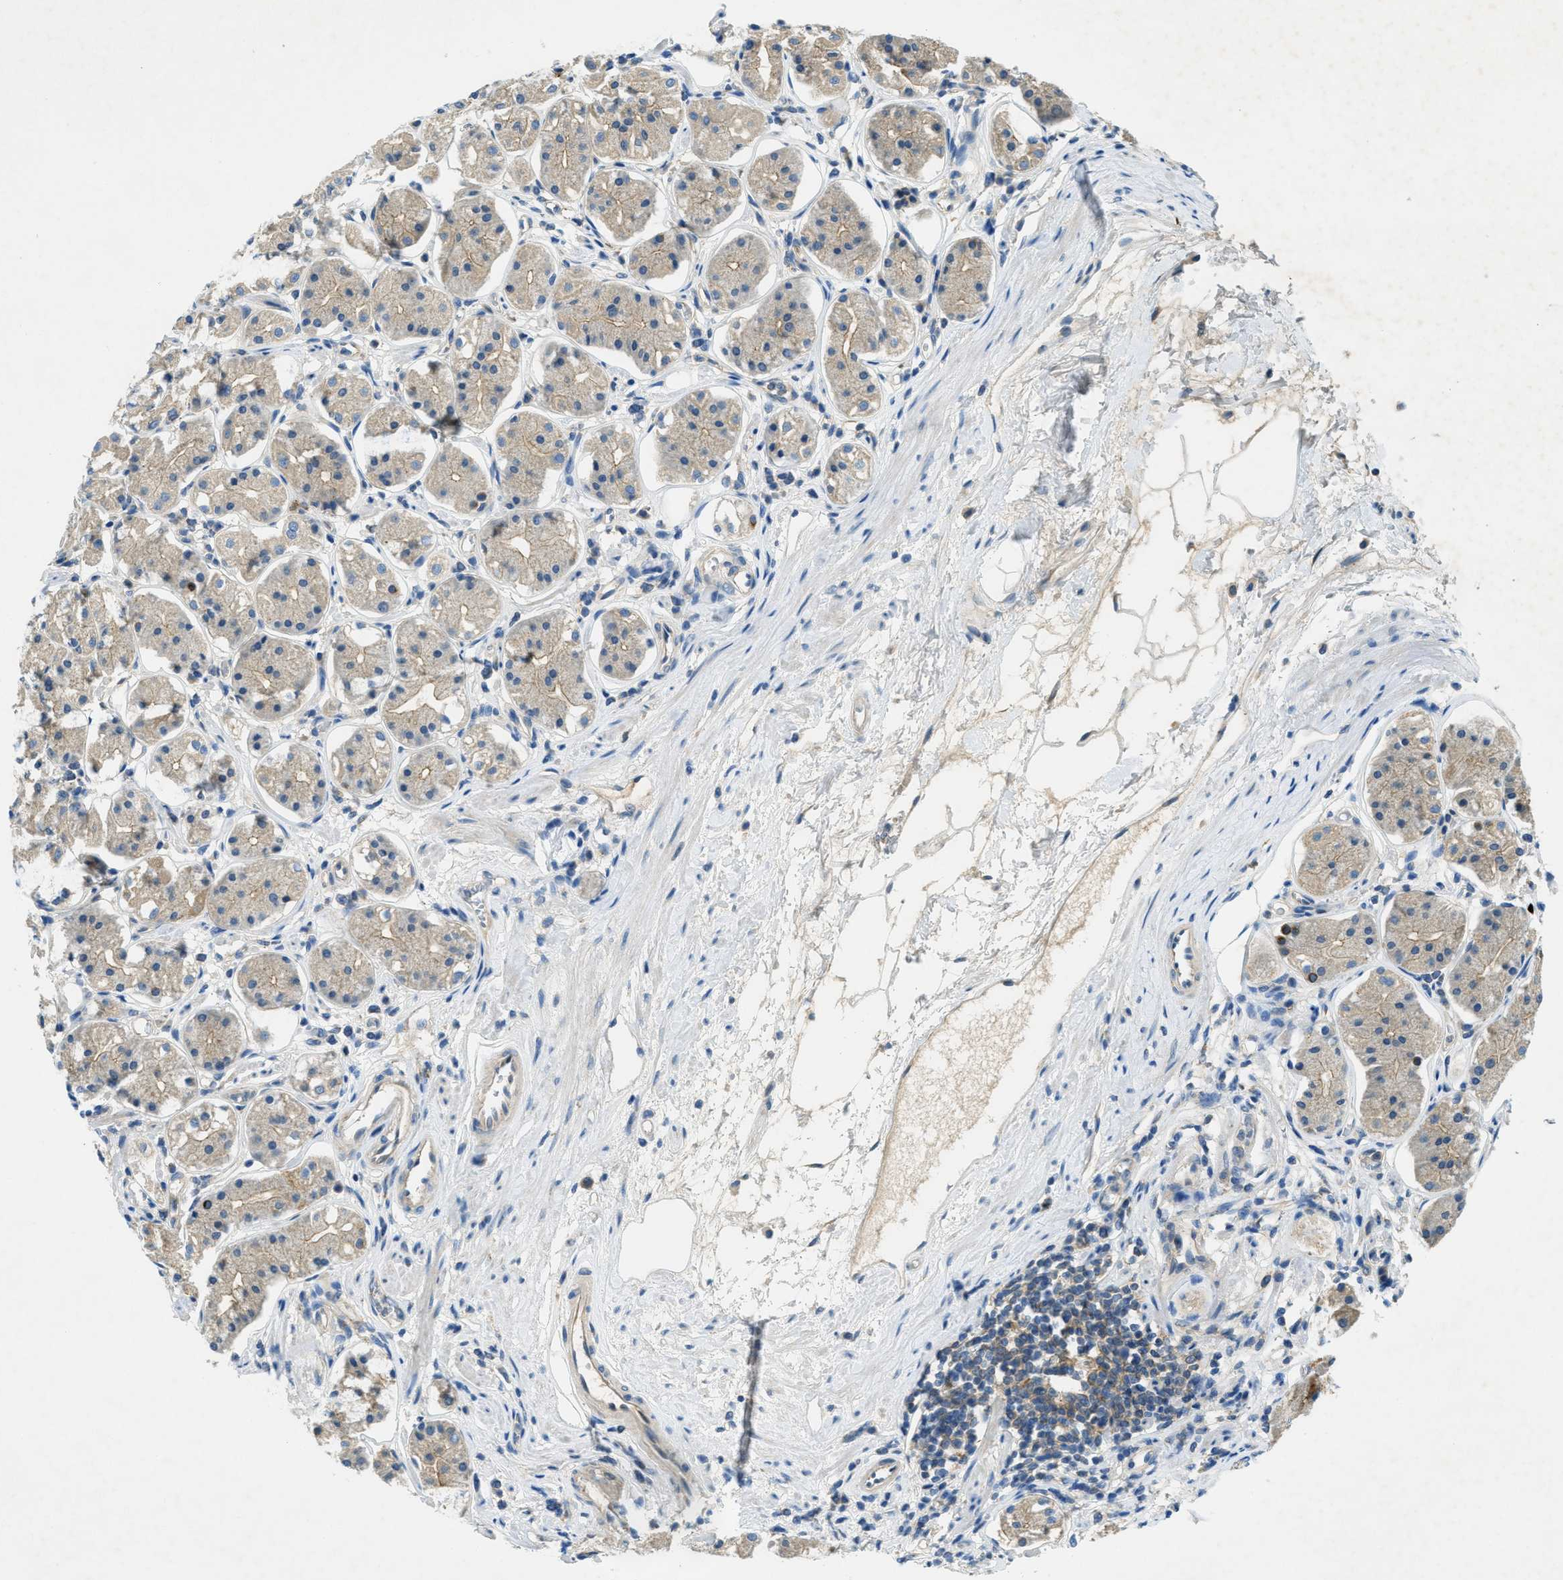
{"staining": {"intensity": "moderate", "quantity": "<25%", "location": "cytoplasmic/membranous"}, "tissue": "stomach", "cell_type": "Glandular cells", "image_type": "normal", "snomed": [{"axis": "morphology", "description": "Normal tissue, NOS"}, {"axis": "topography", "description": "Stomach"}, {"axis": "topography", "description": "Stomach, lower"}], "caption": "Glandular cells exhibit low levels of moderate cytoplasmic/membranous expression in approximately <25% of cells in unremarkable human stomach.", "gene": "RIPK2", "patient": {"sex": "female", "age": 56}}